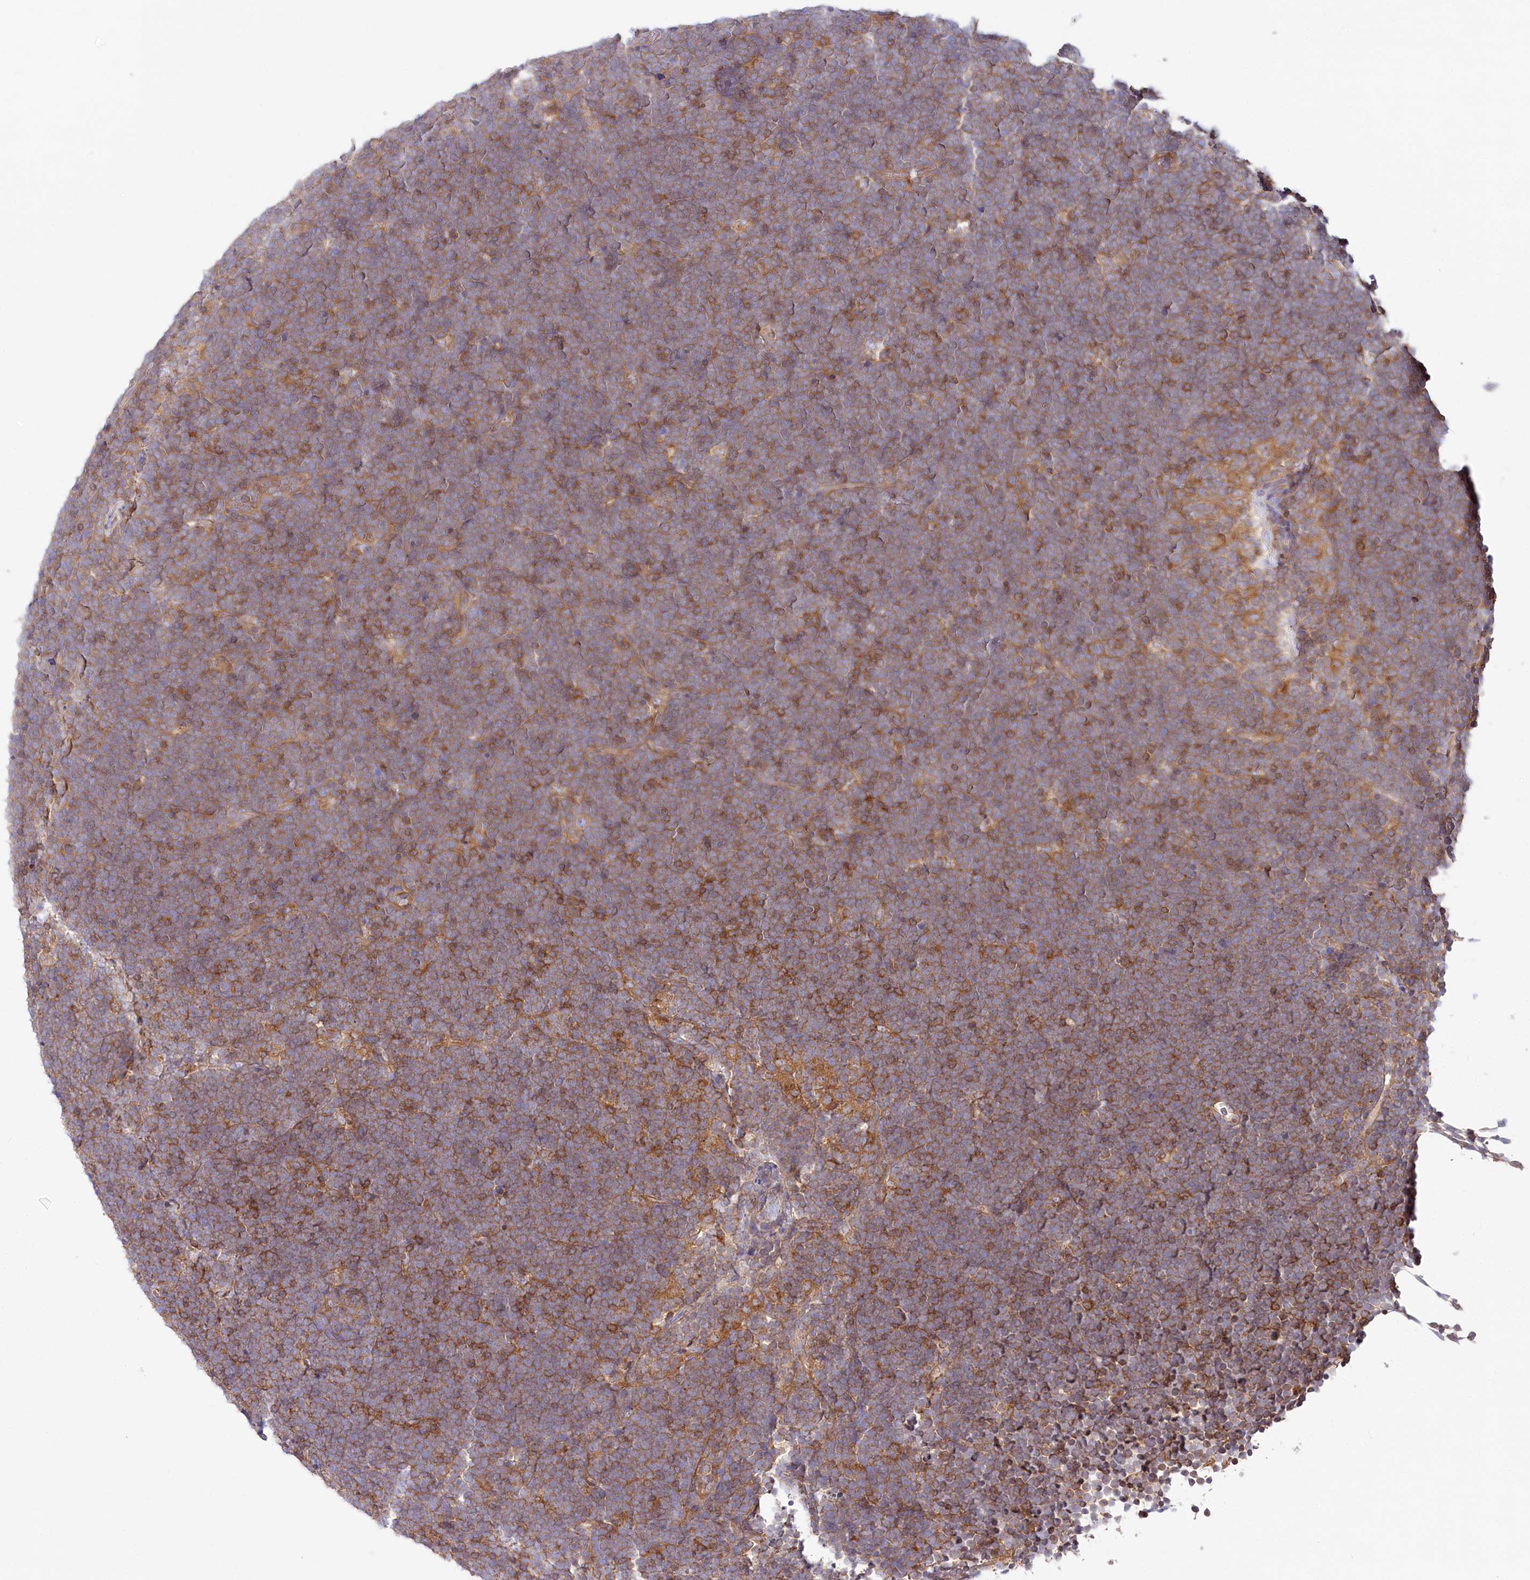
{"staining": {"intensity": "moderate", "quantity": ">75%", "location": "cytoplasmic/membranous"}, "tissue": "lymphoma", "cell_type": "Tumor cells", "image_type": "cancer", "snomed": [{"axis": "morphology", "description": "Malignant lymphoma, non-Hodgkin's type, High grade"}, {"axis": "topography", "description": "Lymph node"}], "caption": "High-grade malignant lymphoma, non-Hodgkin's type stained for a protein displays moderate cytoplasmic/membranous positivity in tumor cells.", "gene": "ABRAXAS2", "patient": {"sex": "male", "age": 13}}